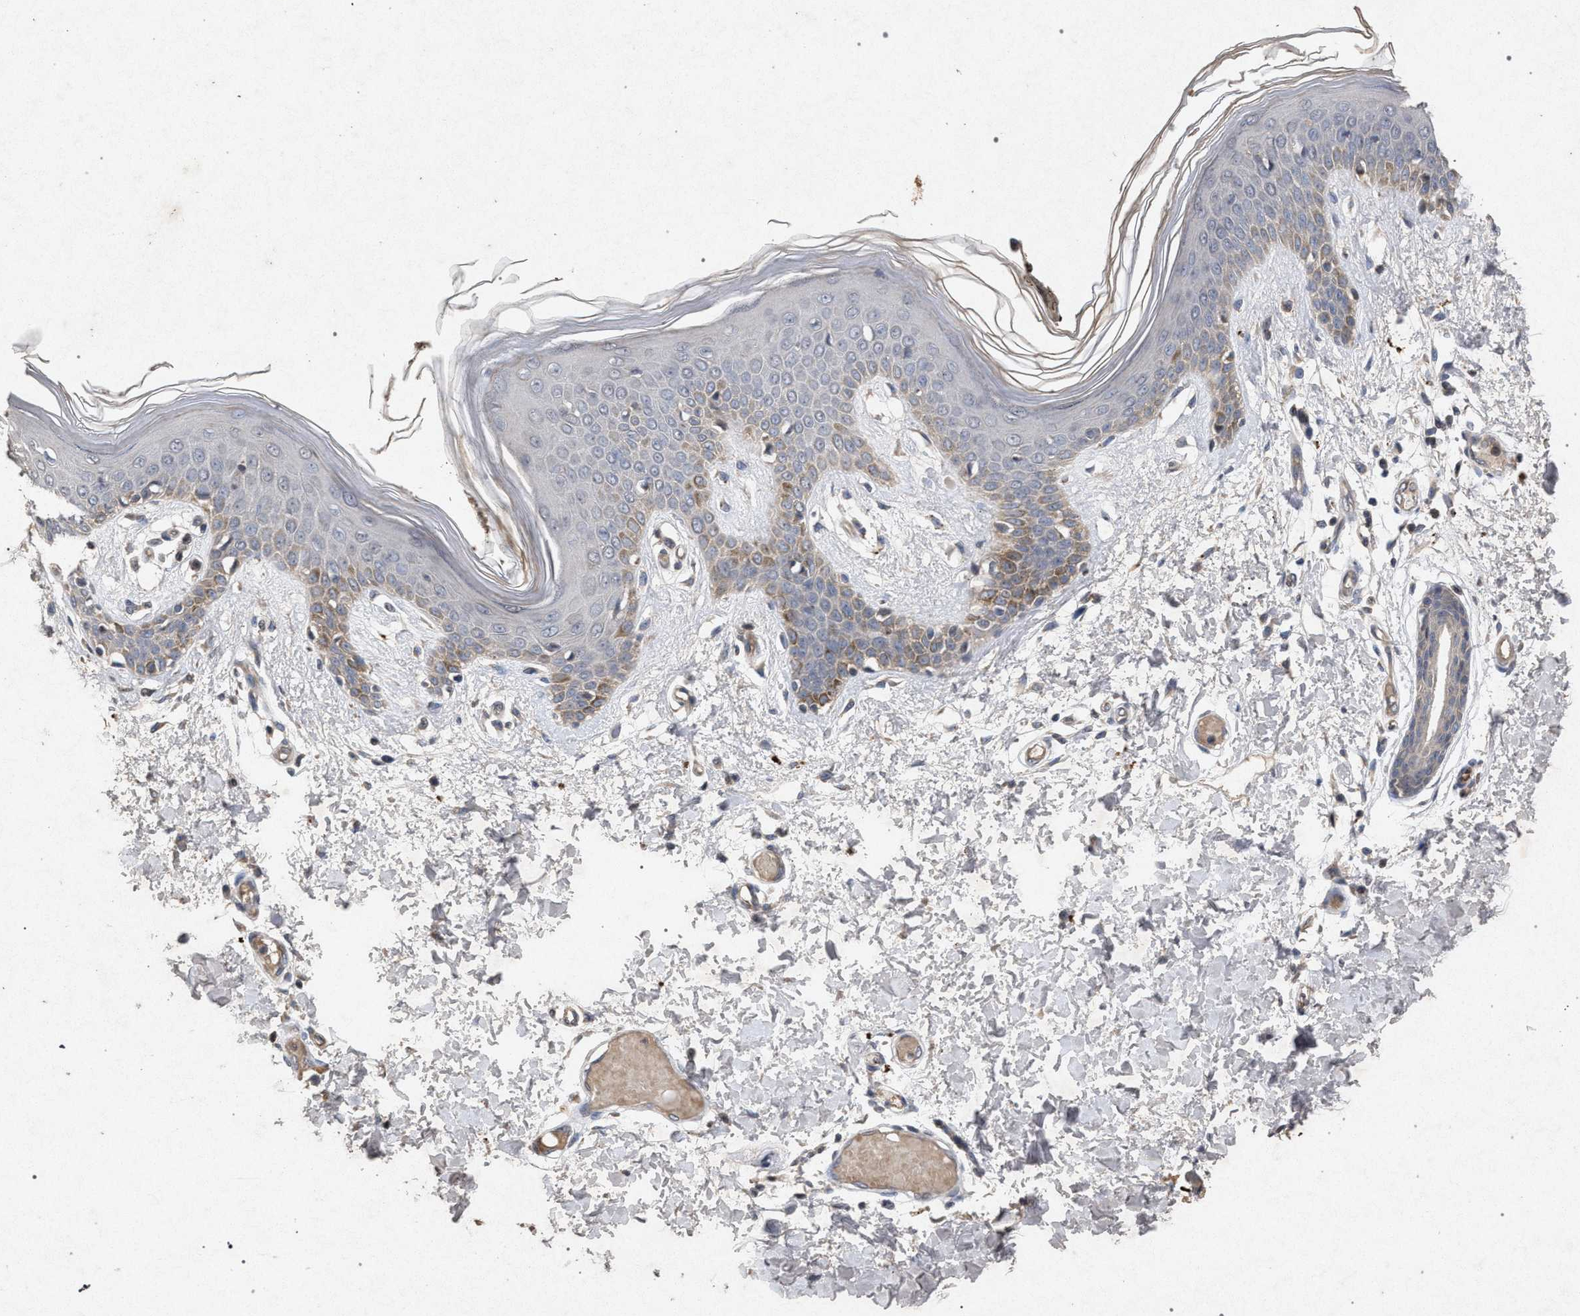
{"staining": {"intensity": "negative", "quantity": "none", "location": "none"}, "tissue": "skin", "cell_type": "Fibroblasts", "image_type": "normal", "snomed": [{"axis": "morphology", "description": "Normal tissue, NOS"}, {"axis": "topography", "description": "Skin"}], "caption": "Protein analysis of unremarkable skin shows no significant expression in fibroblasts.", "gene": "PKD2L1", "patient": {"sex": "male", "age": 53}}